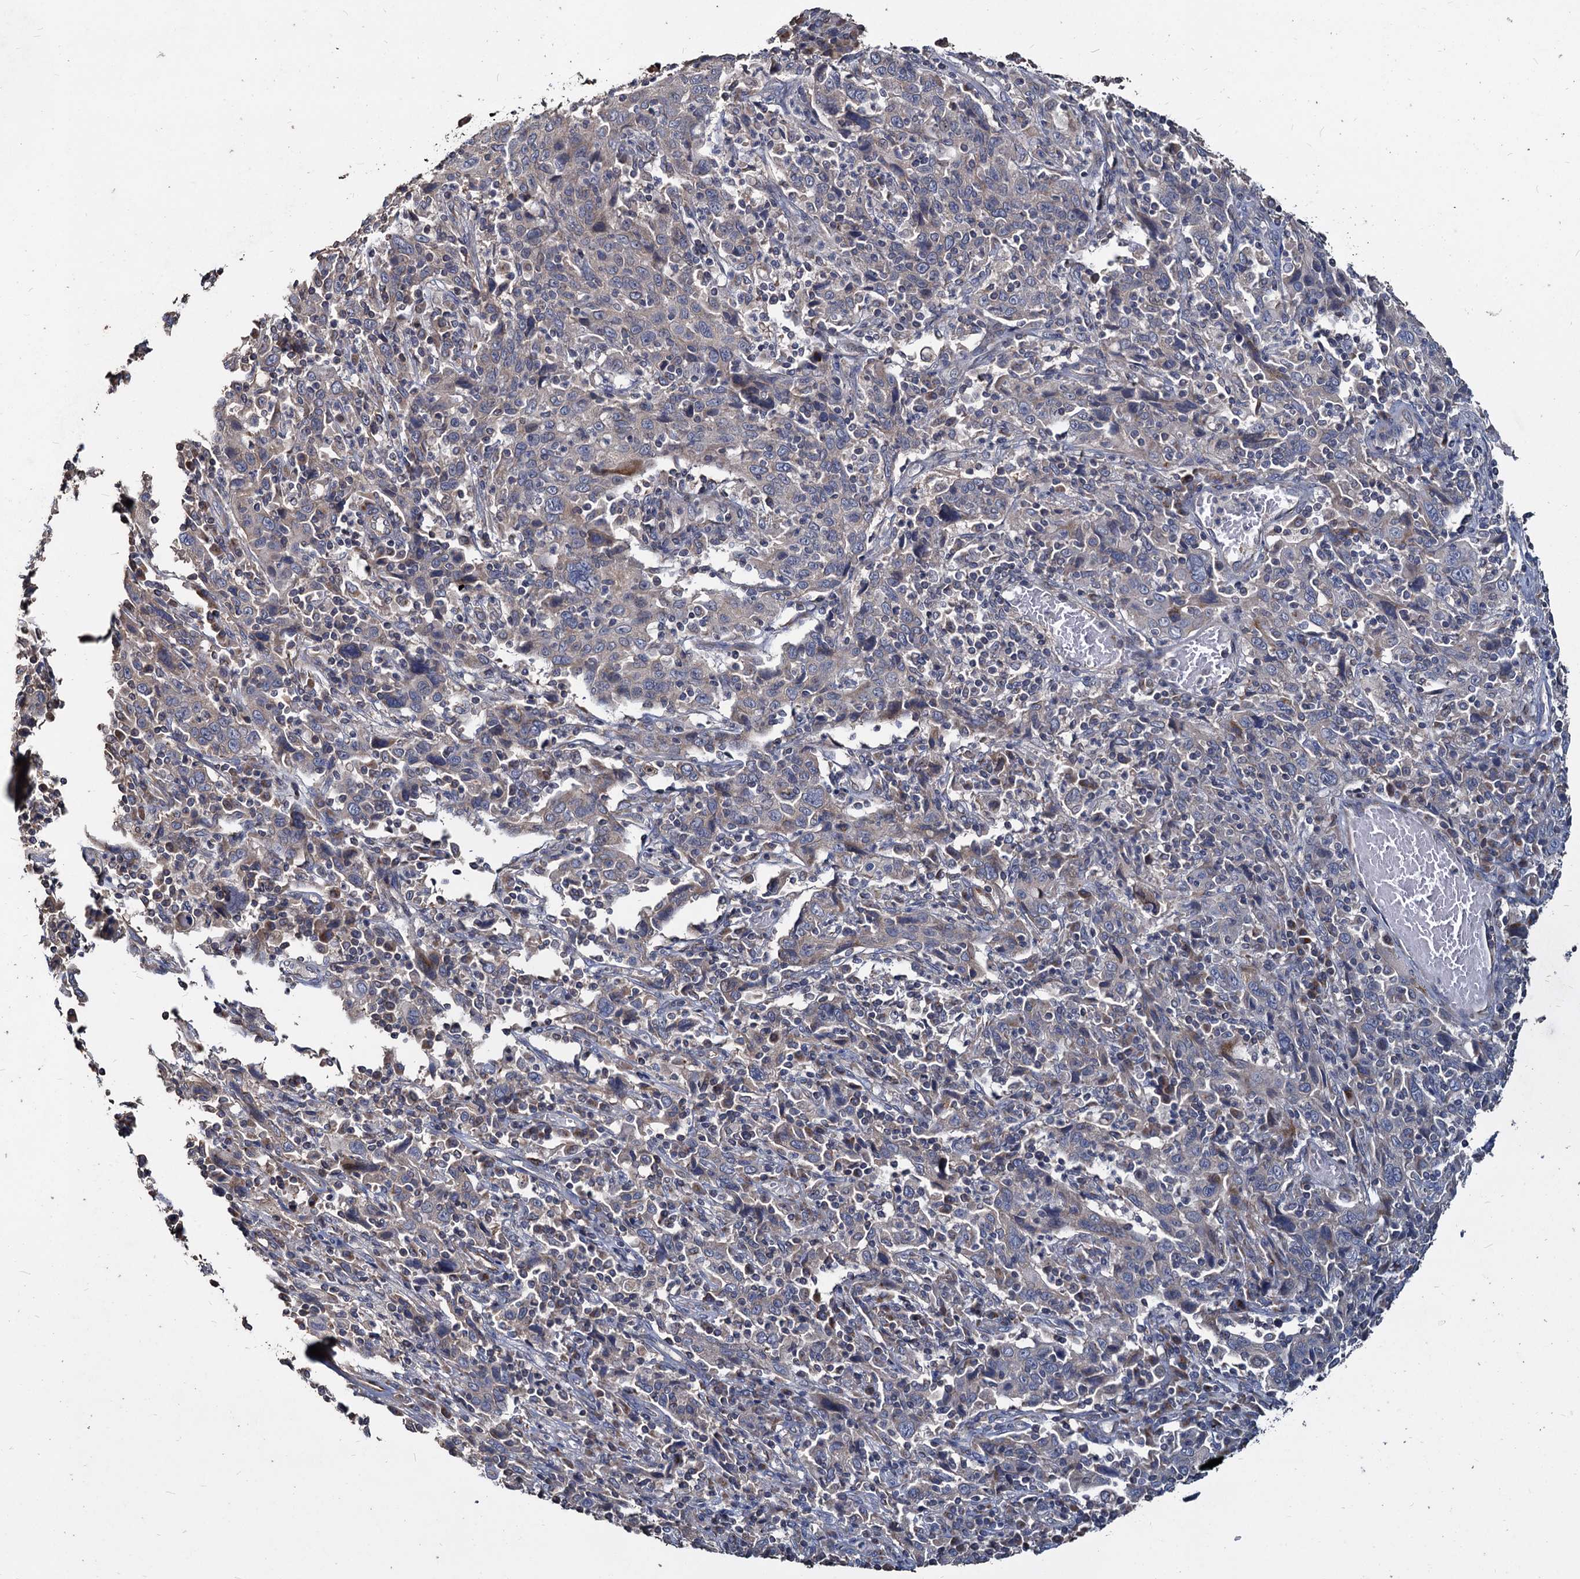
{"staining": {"intensity": "negative", "quantity": "none", "location": "none"}, "tissue": "cervical cancer", "cell_type": "Tumor cells", "image_type": "cancer", "snomed": [{"axis": "morphology", "description": "Squamous cell carcinoma, NOS"}, {"axis": "topography", "description": "Cervix"}], "caption": "Immunohistochemical staining of human cervical squamous cell carcinoma reveals no significant expression in tumor cells.", "gene": "DEPDC4", "patient": {"sex": "female", "age": 46}}